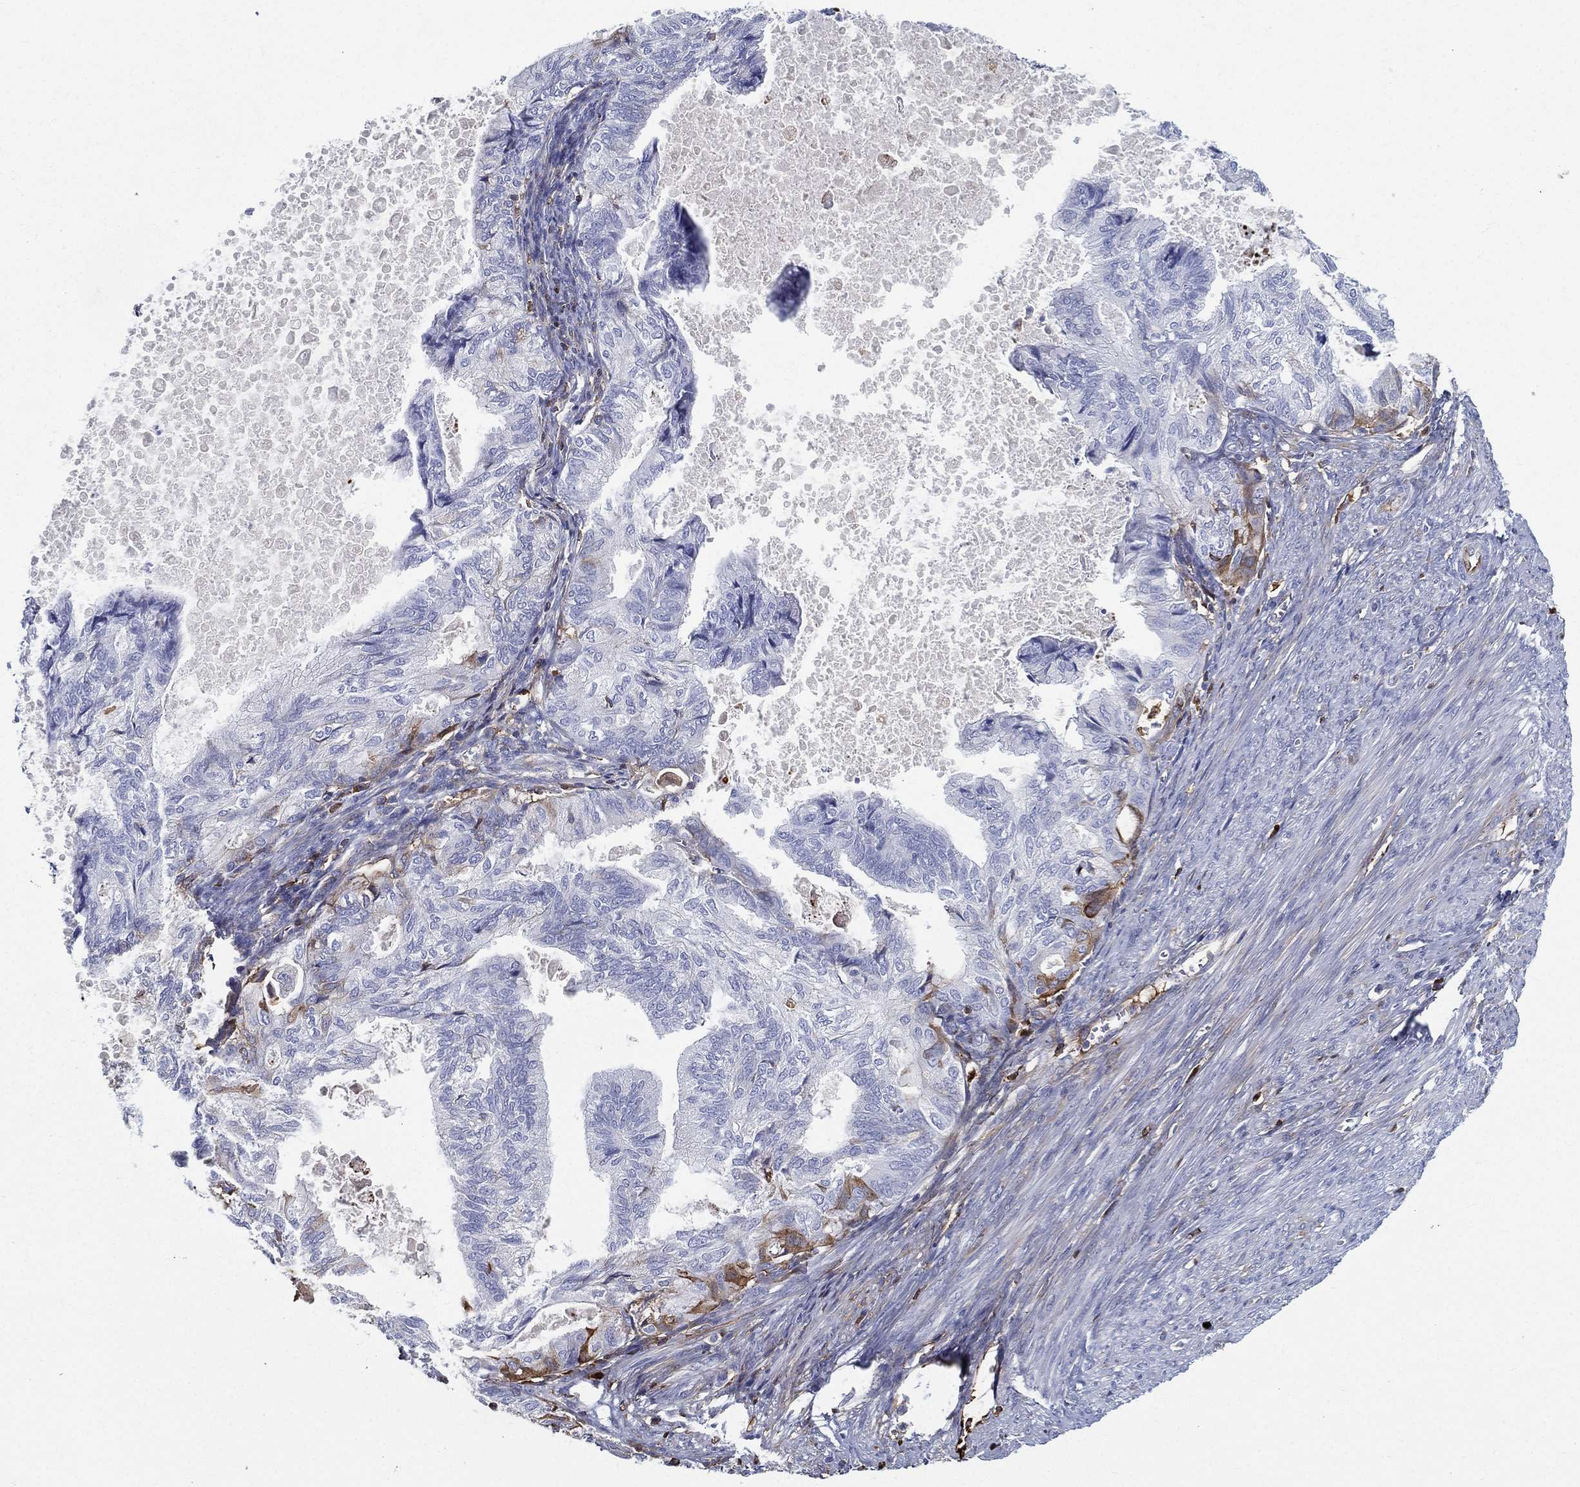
{"staining": {"intensity": "negative", "quantity": "none", "location": "none"}, "tissue": "endometrial cancer", "cell_type": "Tumor cells", "image_type": "cancer", "snomed": [{"axis": "morphology", "description": "Adenocarcinoma, NOS"}, {"axis": "topography", "description": "Endometrium"}], "caption": "DAB (3,3'-diaminobenzidine) immunohistochemical staining of adenocarcinoma (endometrial) shows no significant positivity in tumor cells. (Immunohistochemistry (ihc), brightfield microscopy, high magnification).", "gene": "IFNB1", "patient": {"sex": "female", "age": 86}}